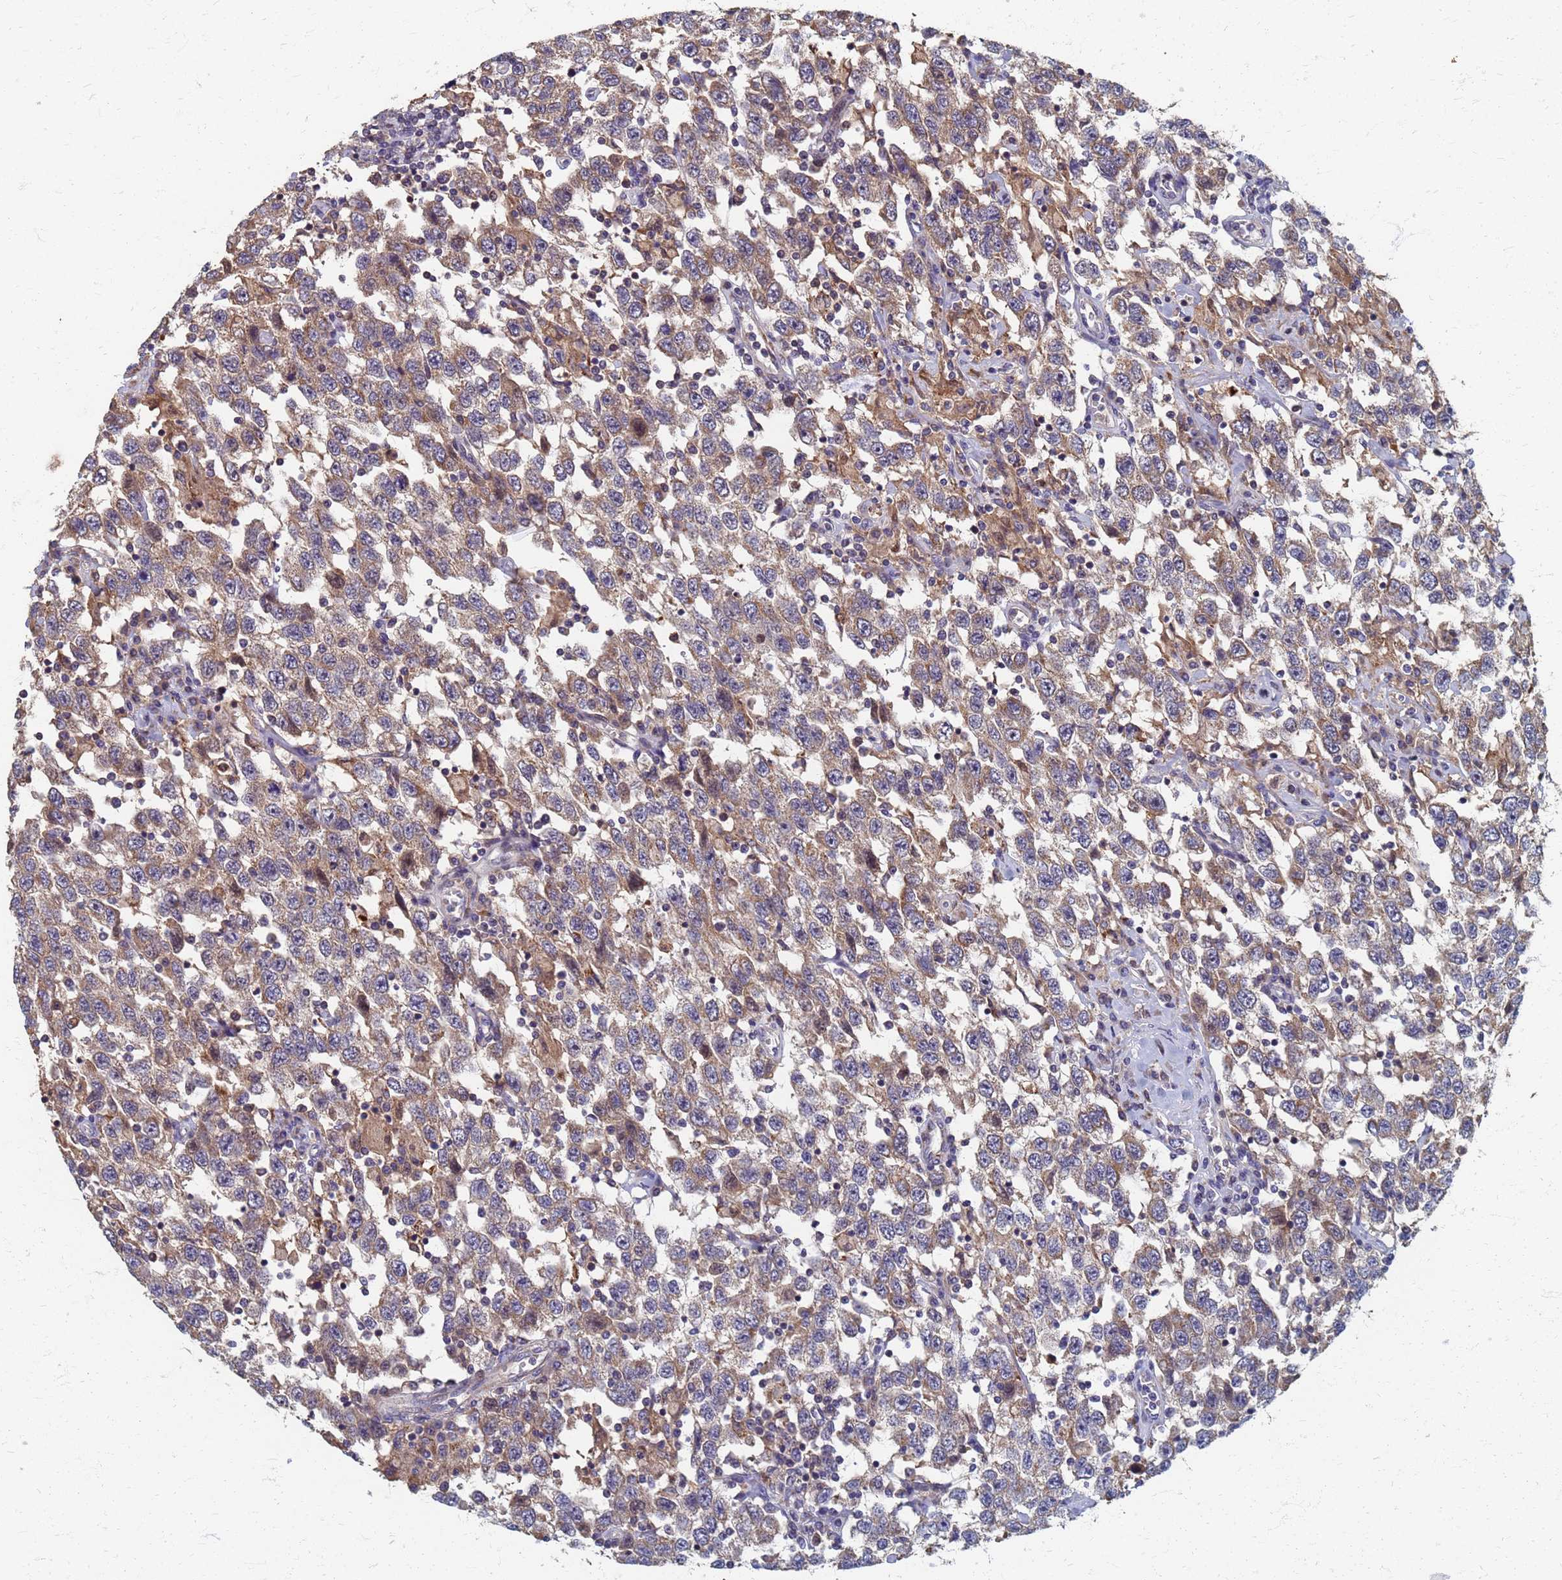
{"staining": {"intensity": "moderate", "quantity": ">75%", "location": "cytoplasmic/membranous"}, "tissue": "testis cancer", "cell_type": "Tumor cells", "image_type": "cancer", "snomed": [{"axis": "morphology", "description": "Seminoma, NOS"}, {"axis": "topography", "description": "Testis"}], "caption": "A micrograph of human testis seminoma stained for a protein demonstrates moderate cytoplasmic/membranous brown staining in tumor cells.", "gene": "ATPAF1", "patient": {"sex": "male", "age": 41}}